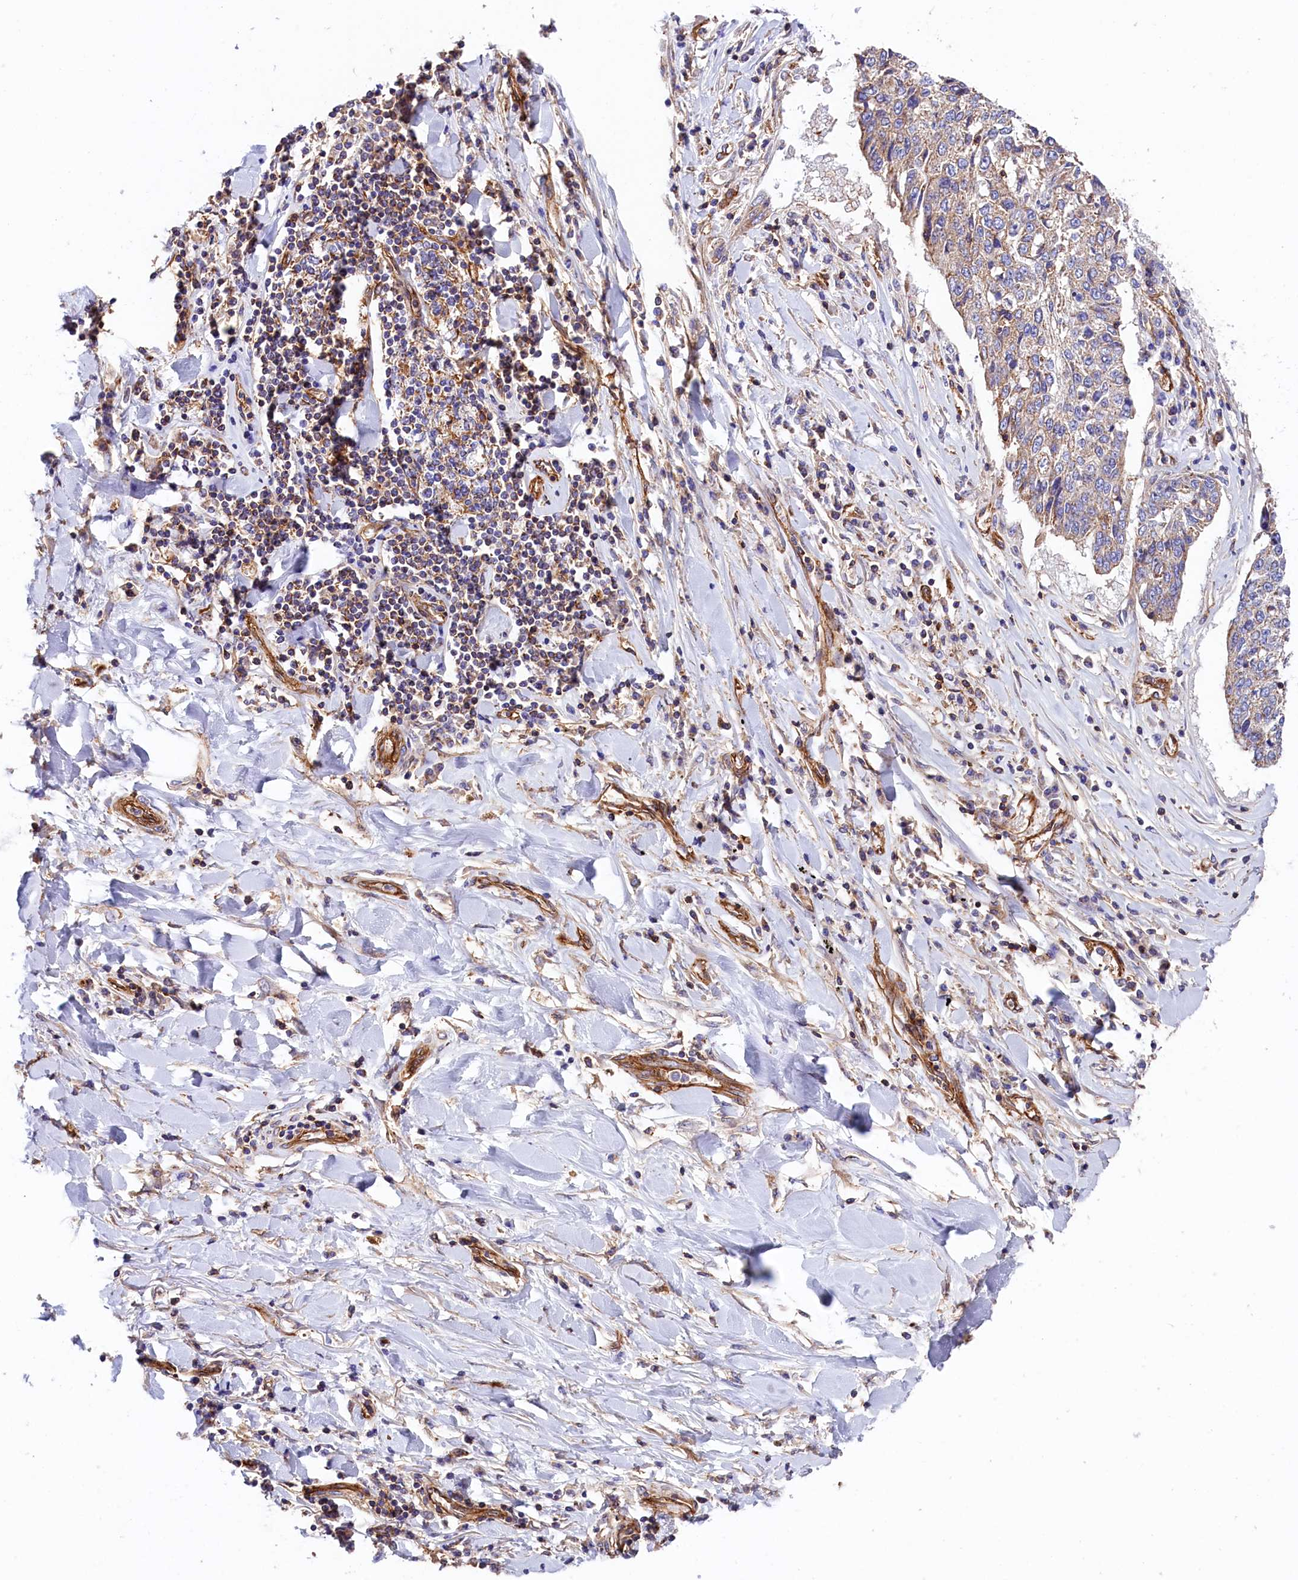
{"staining": {"intensity": "weak", "quantity": "25%-75%", "location": "cytoplasmic/membranous"}, "tissue": "lung cancer", "cell_type": "Tumor cells", "image_type": "cancer", "snomed": [{"axis": "morphology", "description": "Normal tissue, NOS"}, {"axis": "morphology", "description": "Squamous cell carcinoma, NOS"}, {"axis": "topography", "description": "Cartilage tissue"}, {"axis": "topography", "description": "Bronchus"}, {"axis": "topography", "description": "Lung"}, {"axis": "topography", "description": "Peripheral nerve tissue"}], "caption": "DAB (3,3'-diaminobenzidine) immunohistochemical staining of human lung cancer (squamous cell carcinoma) demonstrates weak cytoplasmic/membranous protein expression in approximately 25%-75% of tumor cells. The staining is performed using DAB (3,3'-diaminobenzidine) brown chromogen to label protein expression. The nuclei are counter-stained blue using hematoxylin.", "gene": "ATP2B4", "patient": {"sex": "female", "age": 49}}